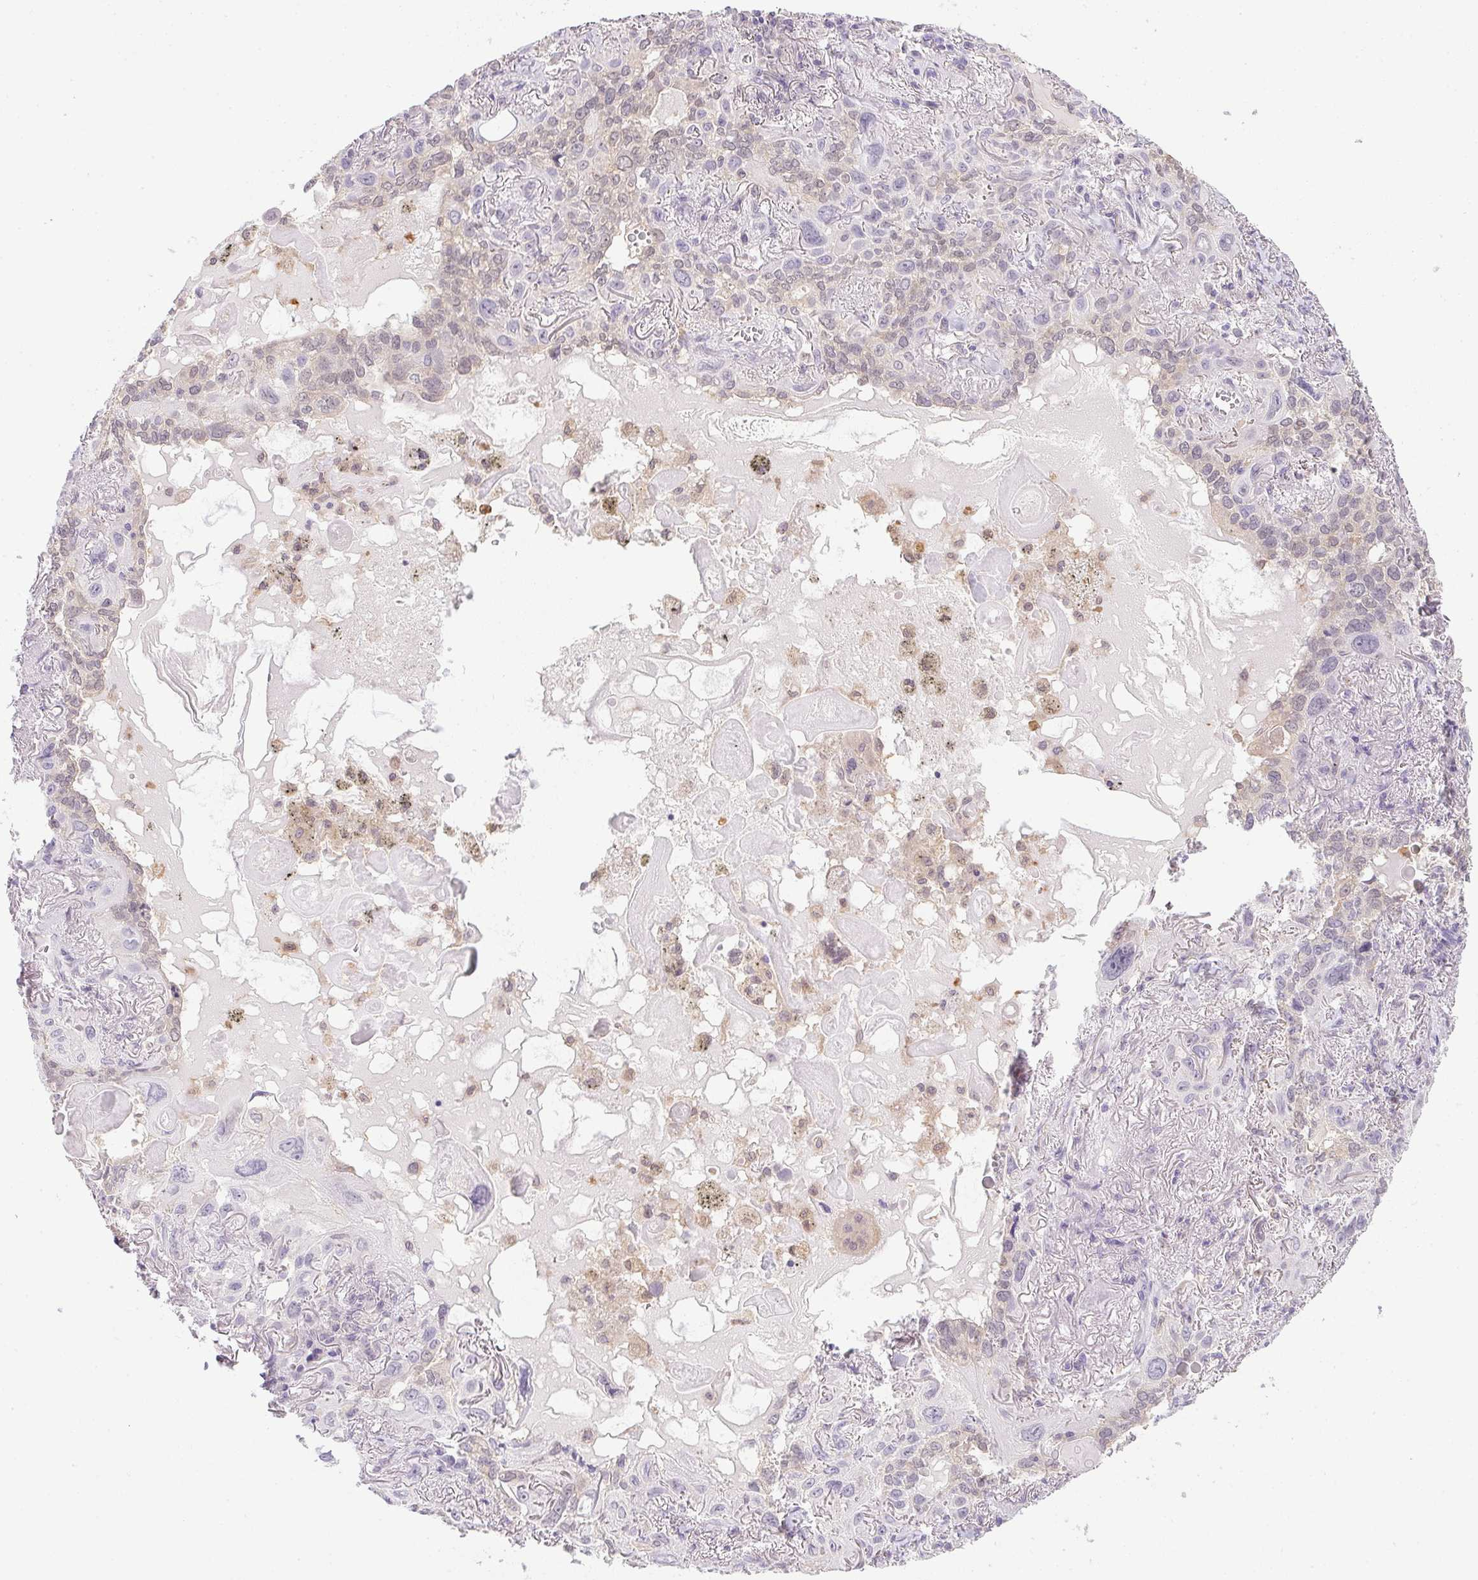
{"staining": {"intensity": "weak", "quantity": "<25%", "location": "cytoplasmic/membranous"}, "tissue": "lung cancer", "cell_type": "Tumor cells", "image_type": "cancer", "snomed": [{"axis": "morphology", "description": "Squamous cell carcinoma, NOS"}, {"axis": "topography", "description": "Lung"}], "caption": "This is an immunohistochemistry (IHC) histopathology image of lung cancer (squamous cell carcinoma). There is no staining in tumor cells.", "gene": "DNAJC5G", "patient": {"sex": "male", "age": 79}}